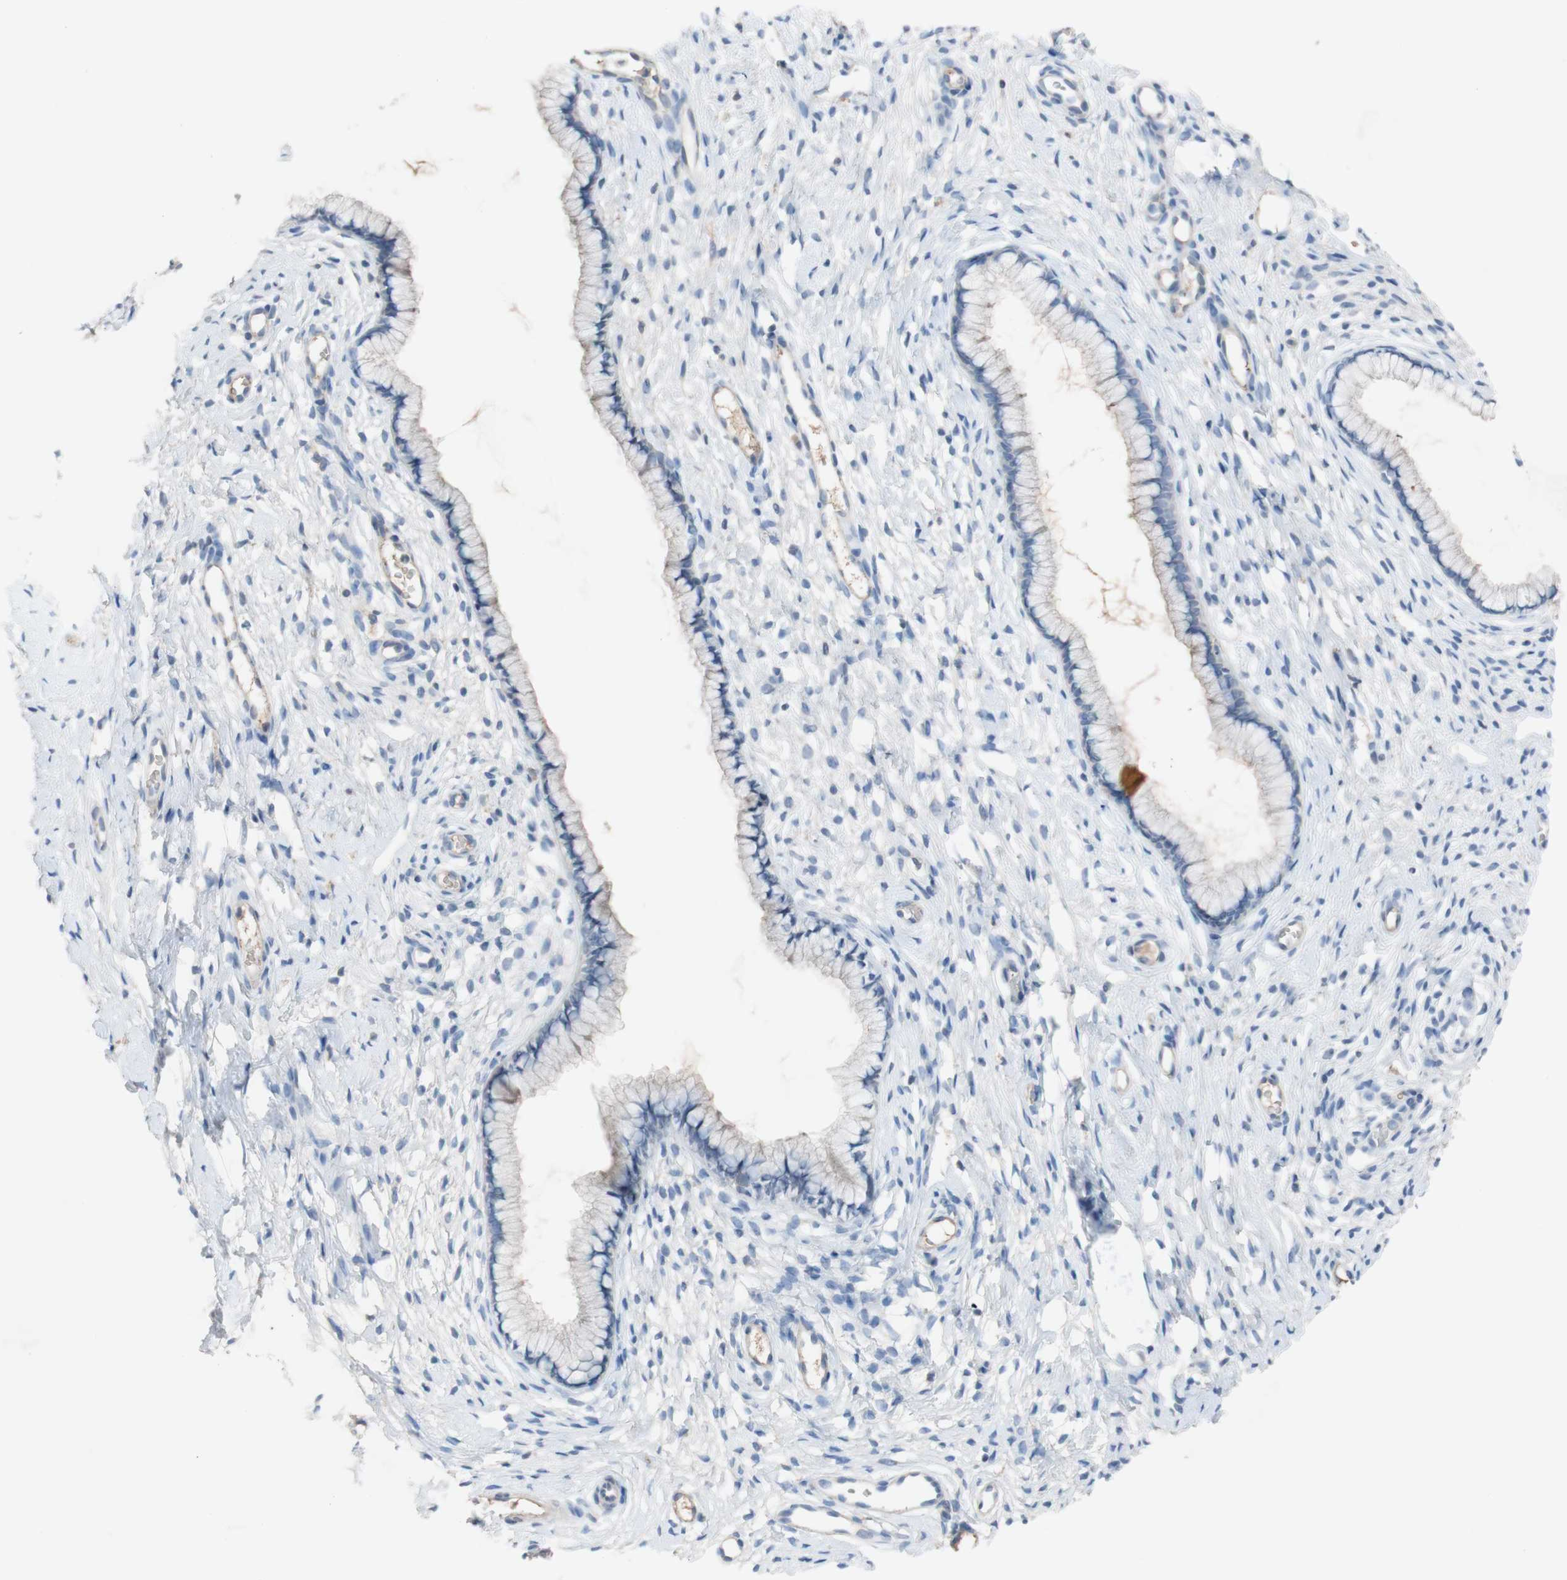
{"staining": {"intensity": "weak", "quantity": ">75%", "location": "cytoplasmic/membranous"}, "tissue": "cervix", "cell_type": "Glandular cells", "image_type": "normal", "snomed": [{"axis": "morphology", "description": "Normal tissue, NOS"}, {"axis": "topography", "description": "Cervix"}], "caption": "The micrograph displays staining of normal cervix, revealing weak cytoplasmic/membranous protein staining (brown color) within glandular cells. (Brightfield microscopy of DAB IHC at high magnification).", "gene": "PACSIN1", "patient": {"sex": "female", "age": 65}}